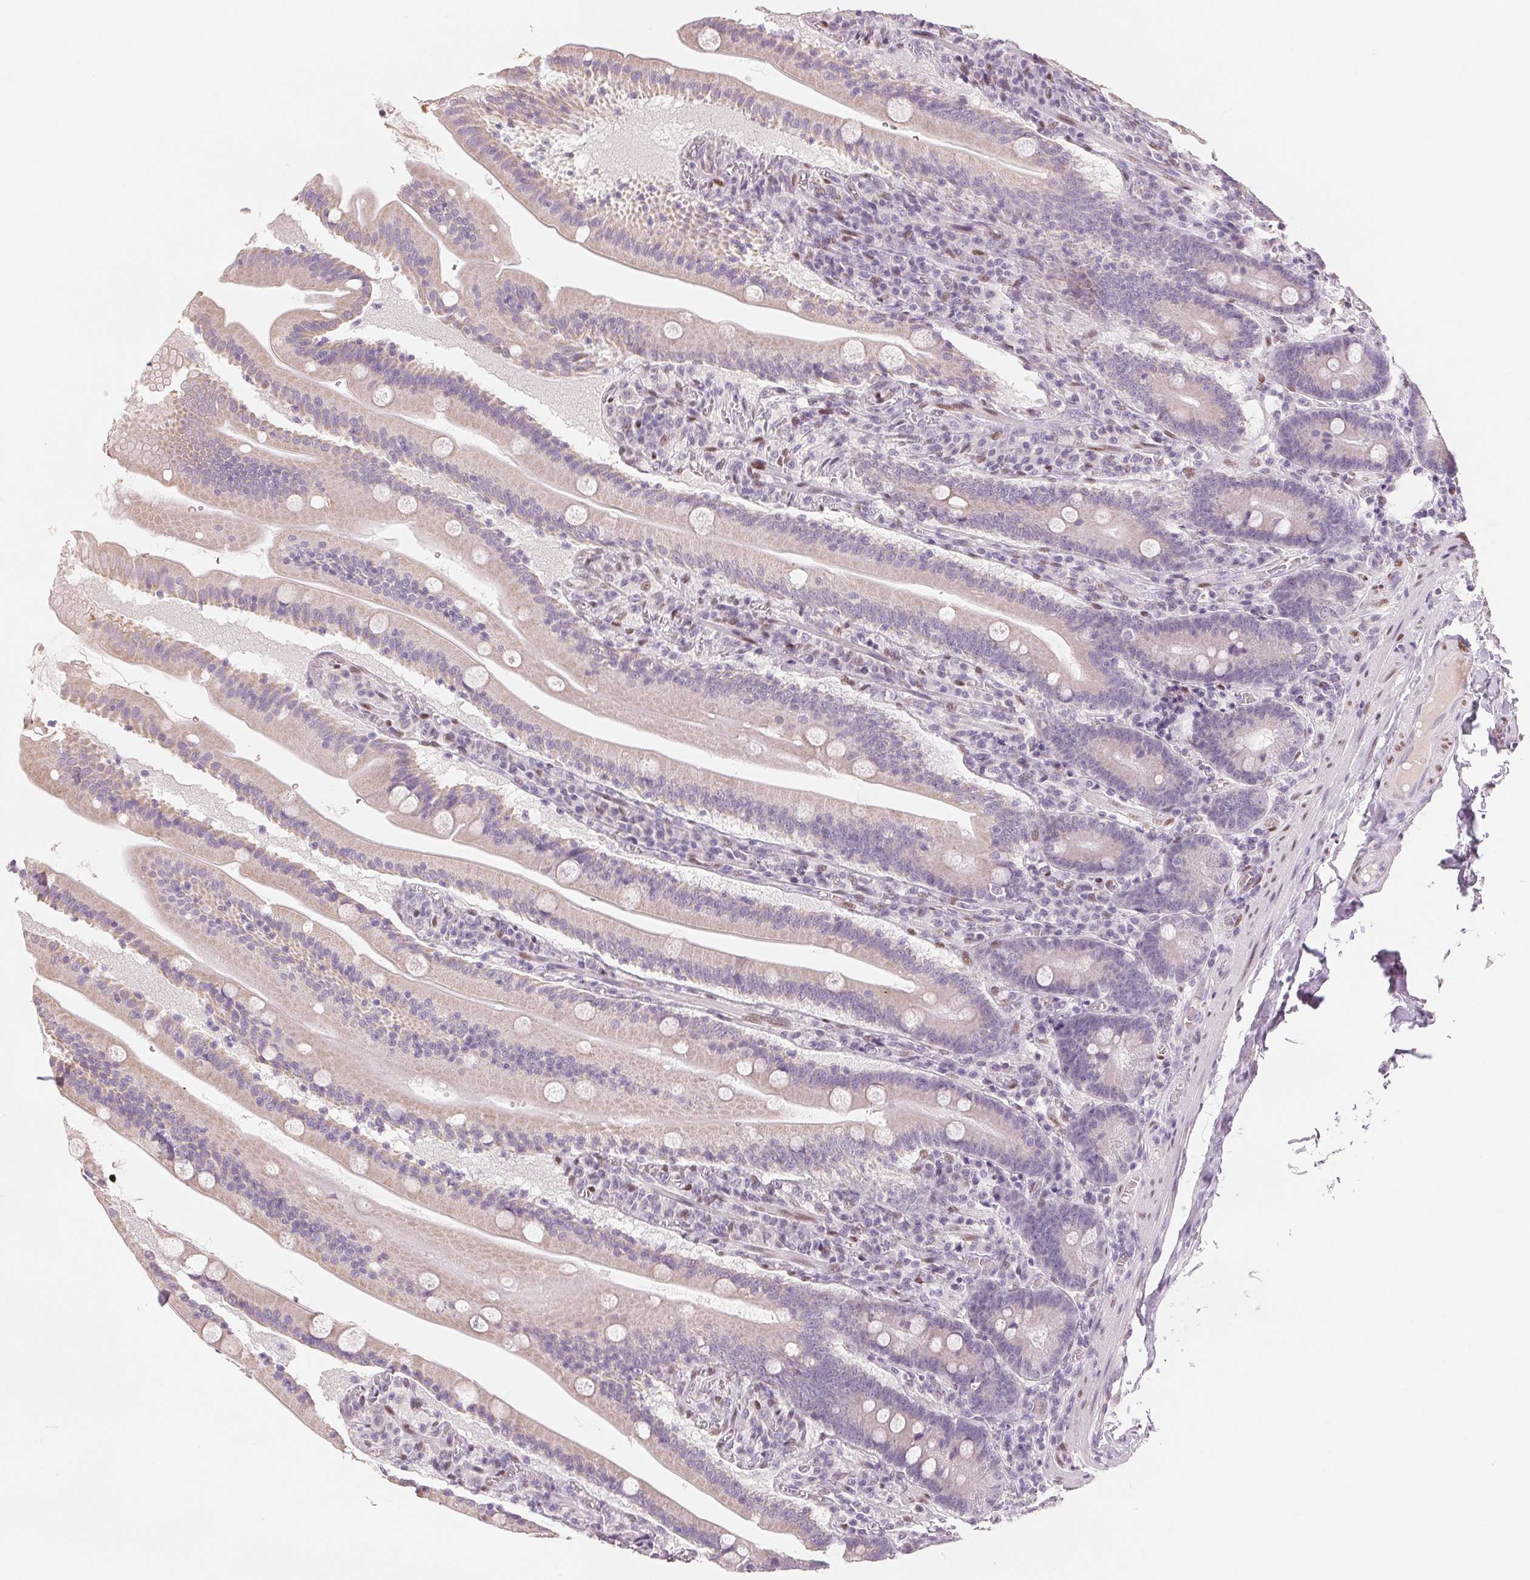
{"staining": {"intensity": "negative", "quantity": "none", "location": "none"}, "tissue": "small intestine", "cell_type": "Glandular cells", "image_type": "normal", "snomed": [{"axis": "morphology", "description": "Normal tissue, NOS"}, {"axis": "topography", "description": "Small intestine"}], "caption": "Photomicrograph shows no significant protein staining in glandular cells of unremarkable small intestine. Nuclei are stained in blue.", "gene": "SMARCD3", "patient": {"sex": "male", "age": 37}}